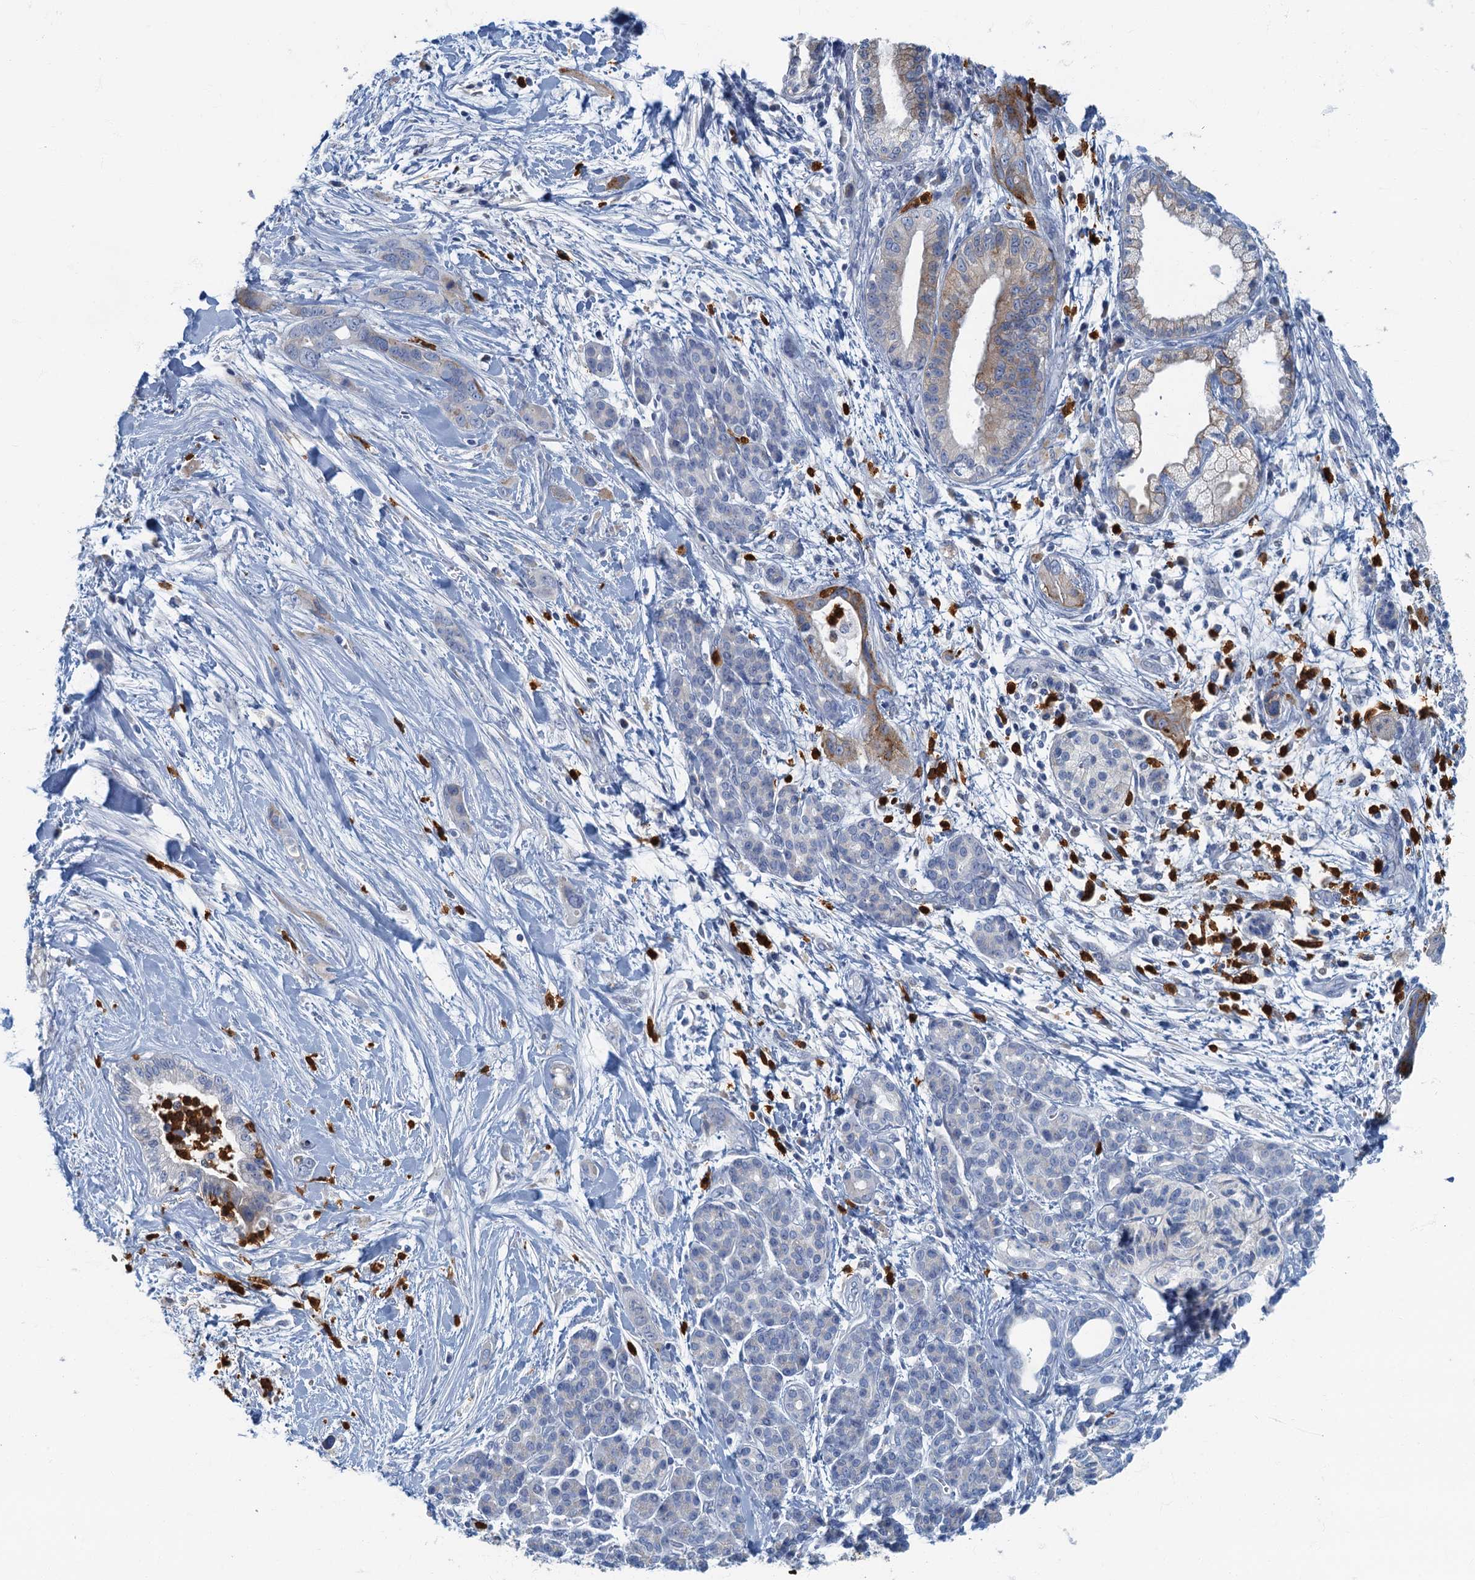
{"staining": {"intensity": "weak", "quantity": "<25%", "location": "cytoplasmic/membranous"}, "tissue": "pancreatic cancer", "cell_type": "Tumor cells", "image_type": "cancer", "snomed": [{"axis": "morphology", "description": "Adenocarcinoma, NOS"}, {"axis": "topography", "description": "Pancreas"}], "caption": "DAB (3,3'-diaminobenzidine) immunohistochemical staining of pancreatic adenocarcinoma exhibits no significant positivity in tumor cells.", "gene": "ANKDD1A", "patient": {"sex": "male", "age": 59}}